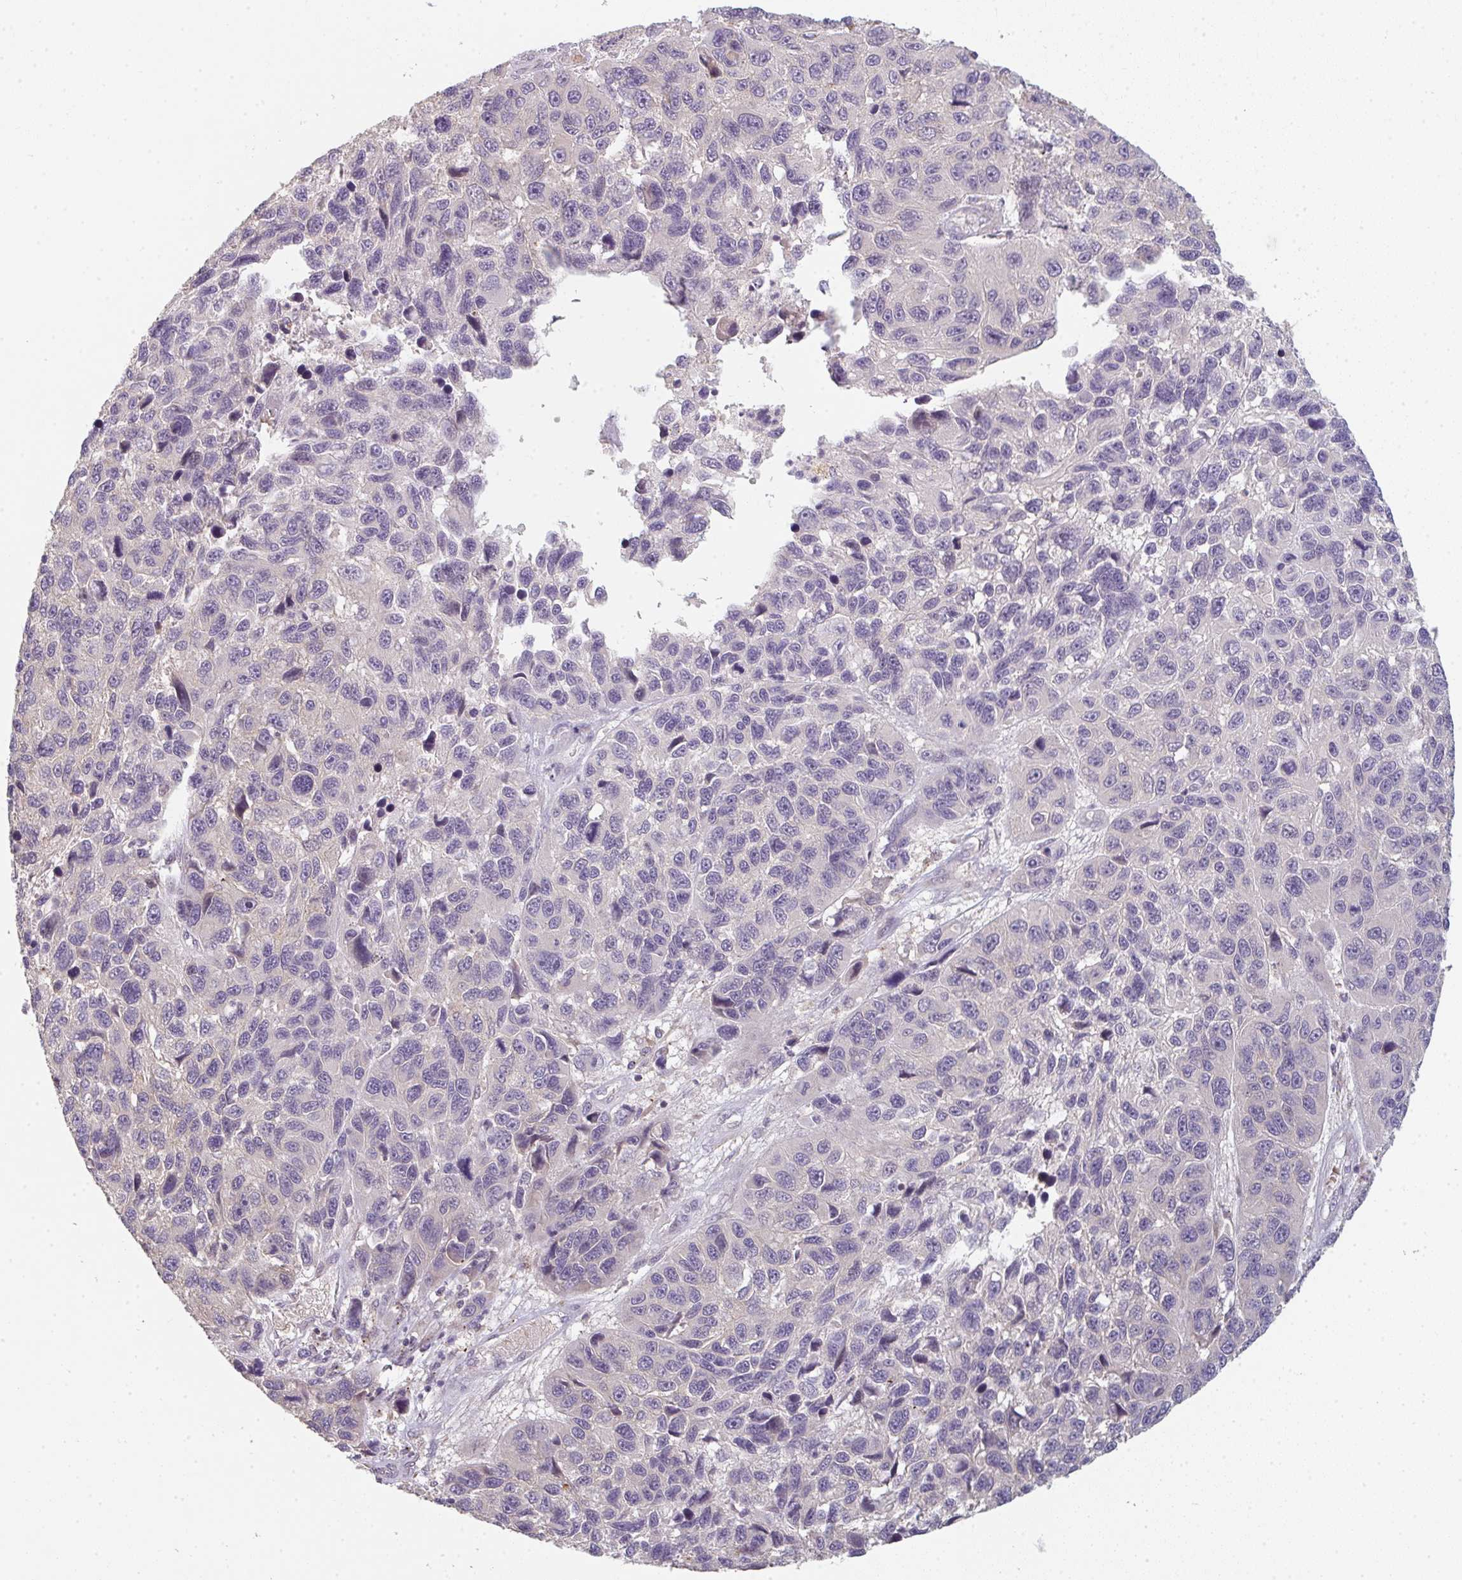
{"staining": {"intensity": "negative", "quantity": "none", "location": "none"}, "tissue": "melanoma", "cell_type": "Tumor cells", "image_type": "cancer", "snomed": [{"axis": "morphology", "description": "Malignant melanoma, NOS"}, {"axis": "topography", "description": "Skin"}], "caption": "Tumor cells show no significant positivity in melanoma.", "gene": "TMEM237", "patient": {"sex": "male", "age": 53}}